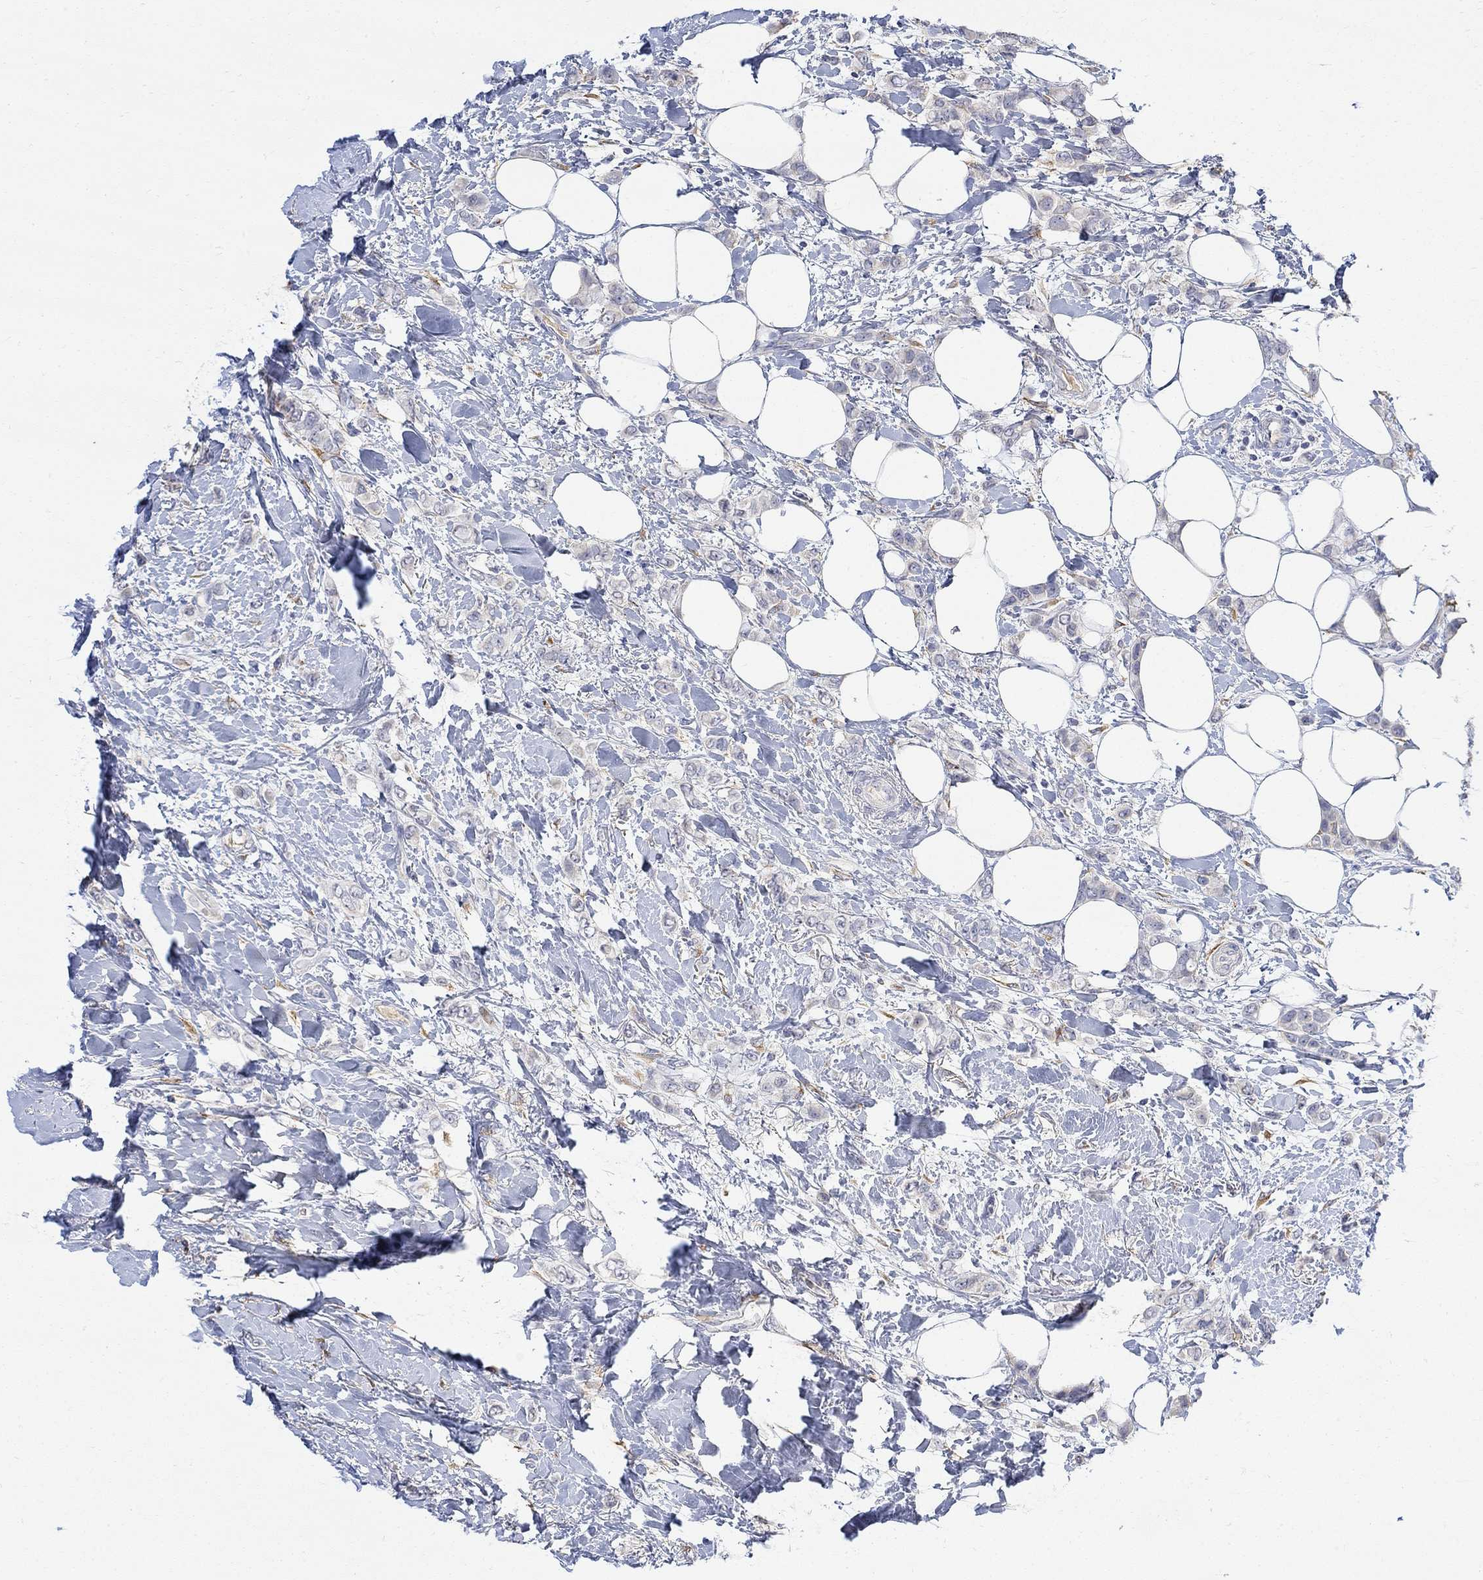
{"staining": {"intensity": "negative", "quantity": "none", "location": "none"}, "tissue": "breast cancer", "cell_type": "Tumor cells", "image_type": "cancer", "snomed": [{"axis": "morphology", "description": "Lobular carcinoma"}, {"axis": "topography", "description": "Breast"}], "caption": "IHC of breast cancer (lobular carcinoma) reveals no positivity in tumor cells.", "gene": "FNDC5", "patient": {"sex": "female", "age": 66}}